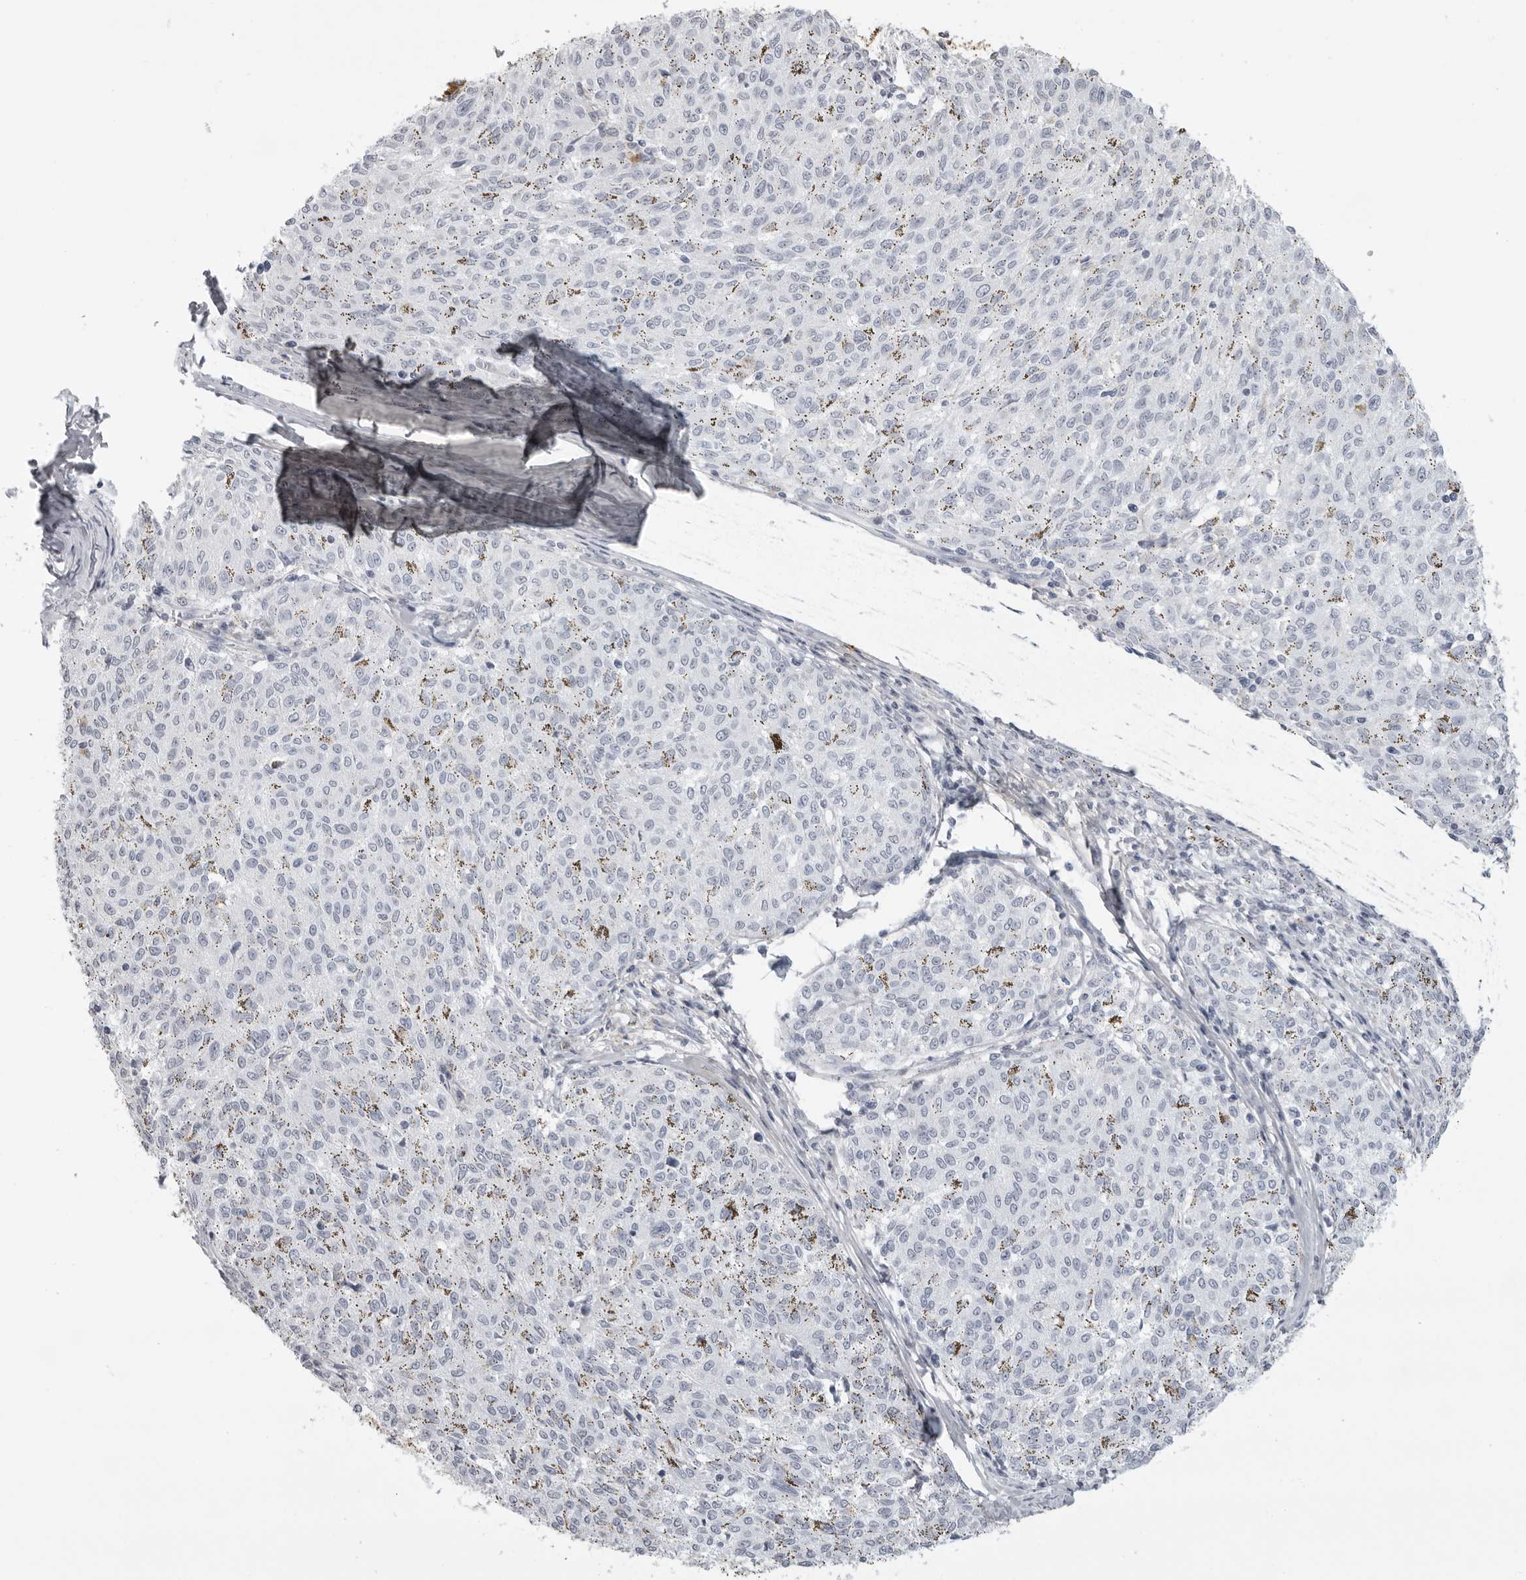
{"staining": {"intensity": "negative", "quantity": "none", "location": "none"}, "tissue": "melanoma", "cell_type": "Tumor cells", "image_type": "cancer", "snomed": [{"axis": "morphology", "description": "Malignant melanoma, NOS"}, {"axis": "topography", "description": "Skin"}], "caption": "IHC of human malignant melanoma exhibits no staining in tumor cells.", "gene": "SERPINF2", "patient": {"sex": "female", "age": 72}}